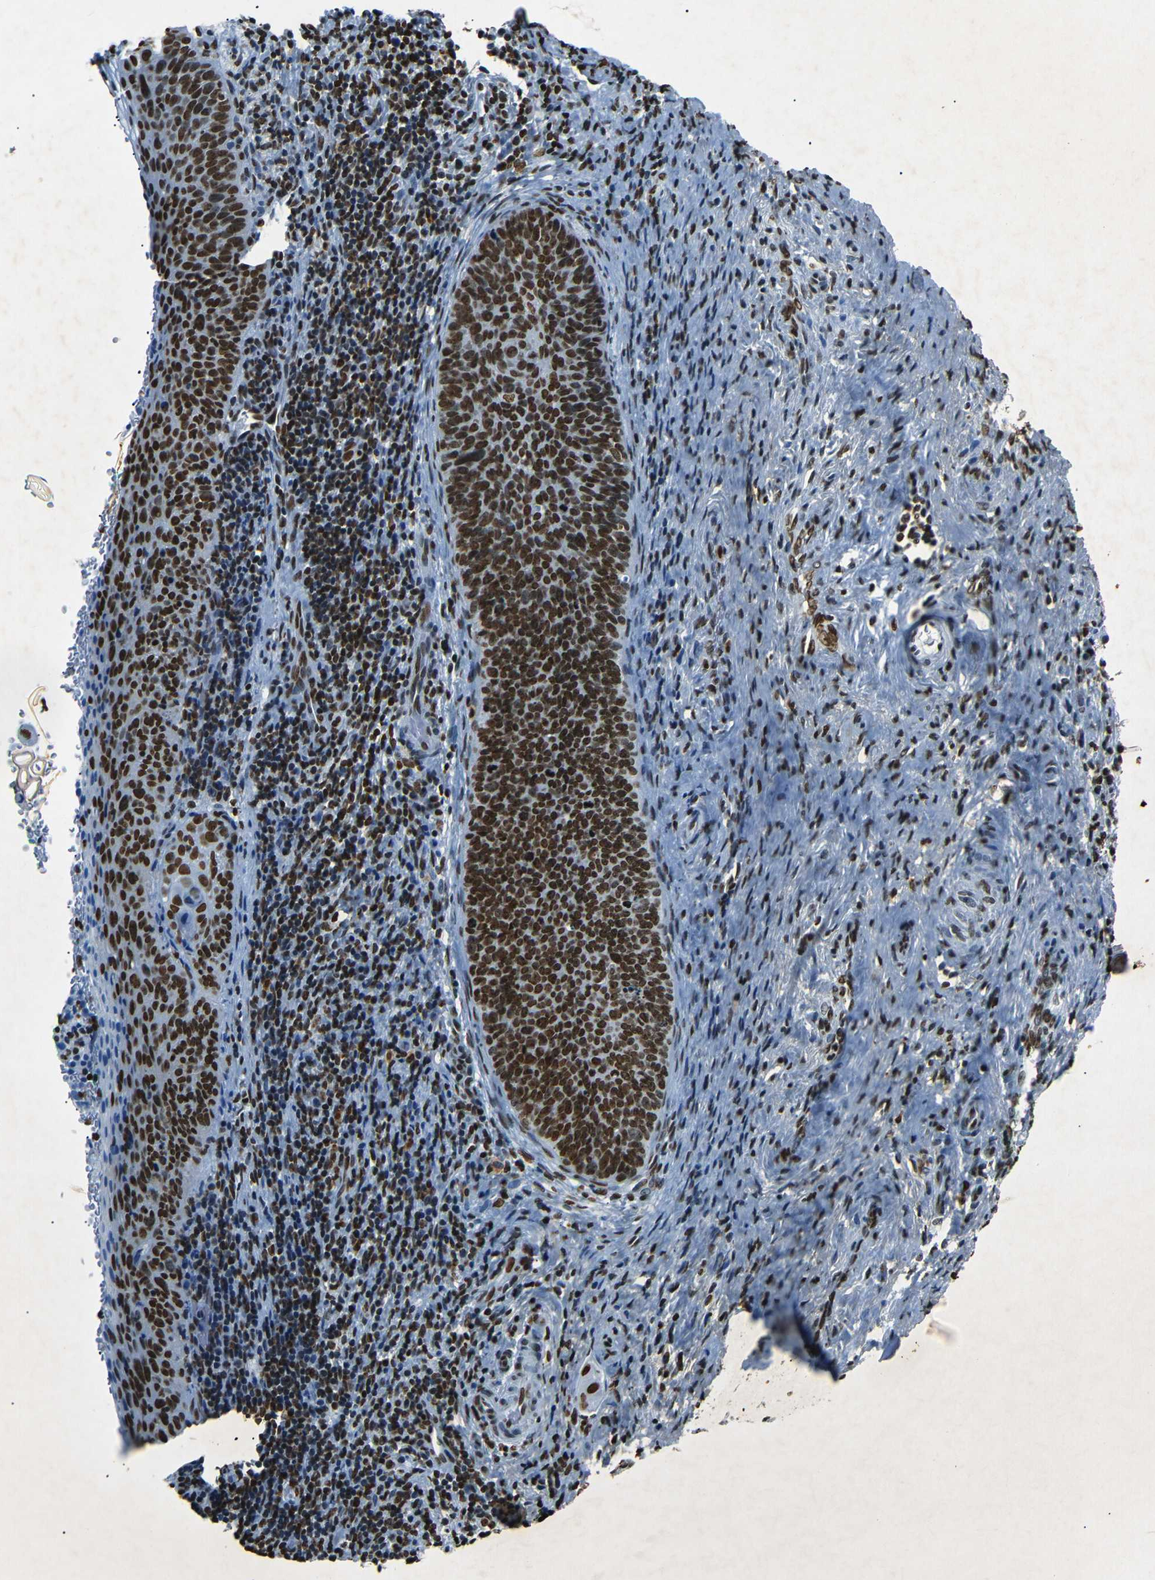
{"staining": {"intensity": "strong", "quantity": ">75%", "location": "nuclear"}, "tissue": "cervical cancer", "cell_type": "Tumor cells", "image_type": "cancer", "snomed": [{"axis": "morphology", "description": "Squamous cell carcinoma, NOS"}, {"axis": "topography", "description": "Cervix"}], "caption": "Strong nuclear expression is present in approximately >75% of tumor cells in cervical cancer (squamous cell carcinoma).", "gene": "HMGN1", "patient": {"sex": "female", "age": 33}}